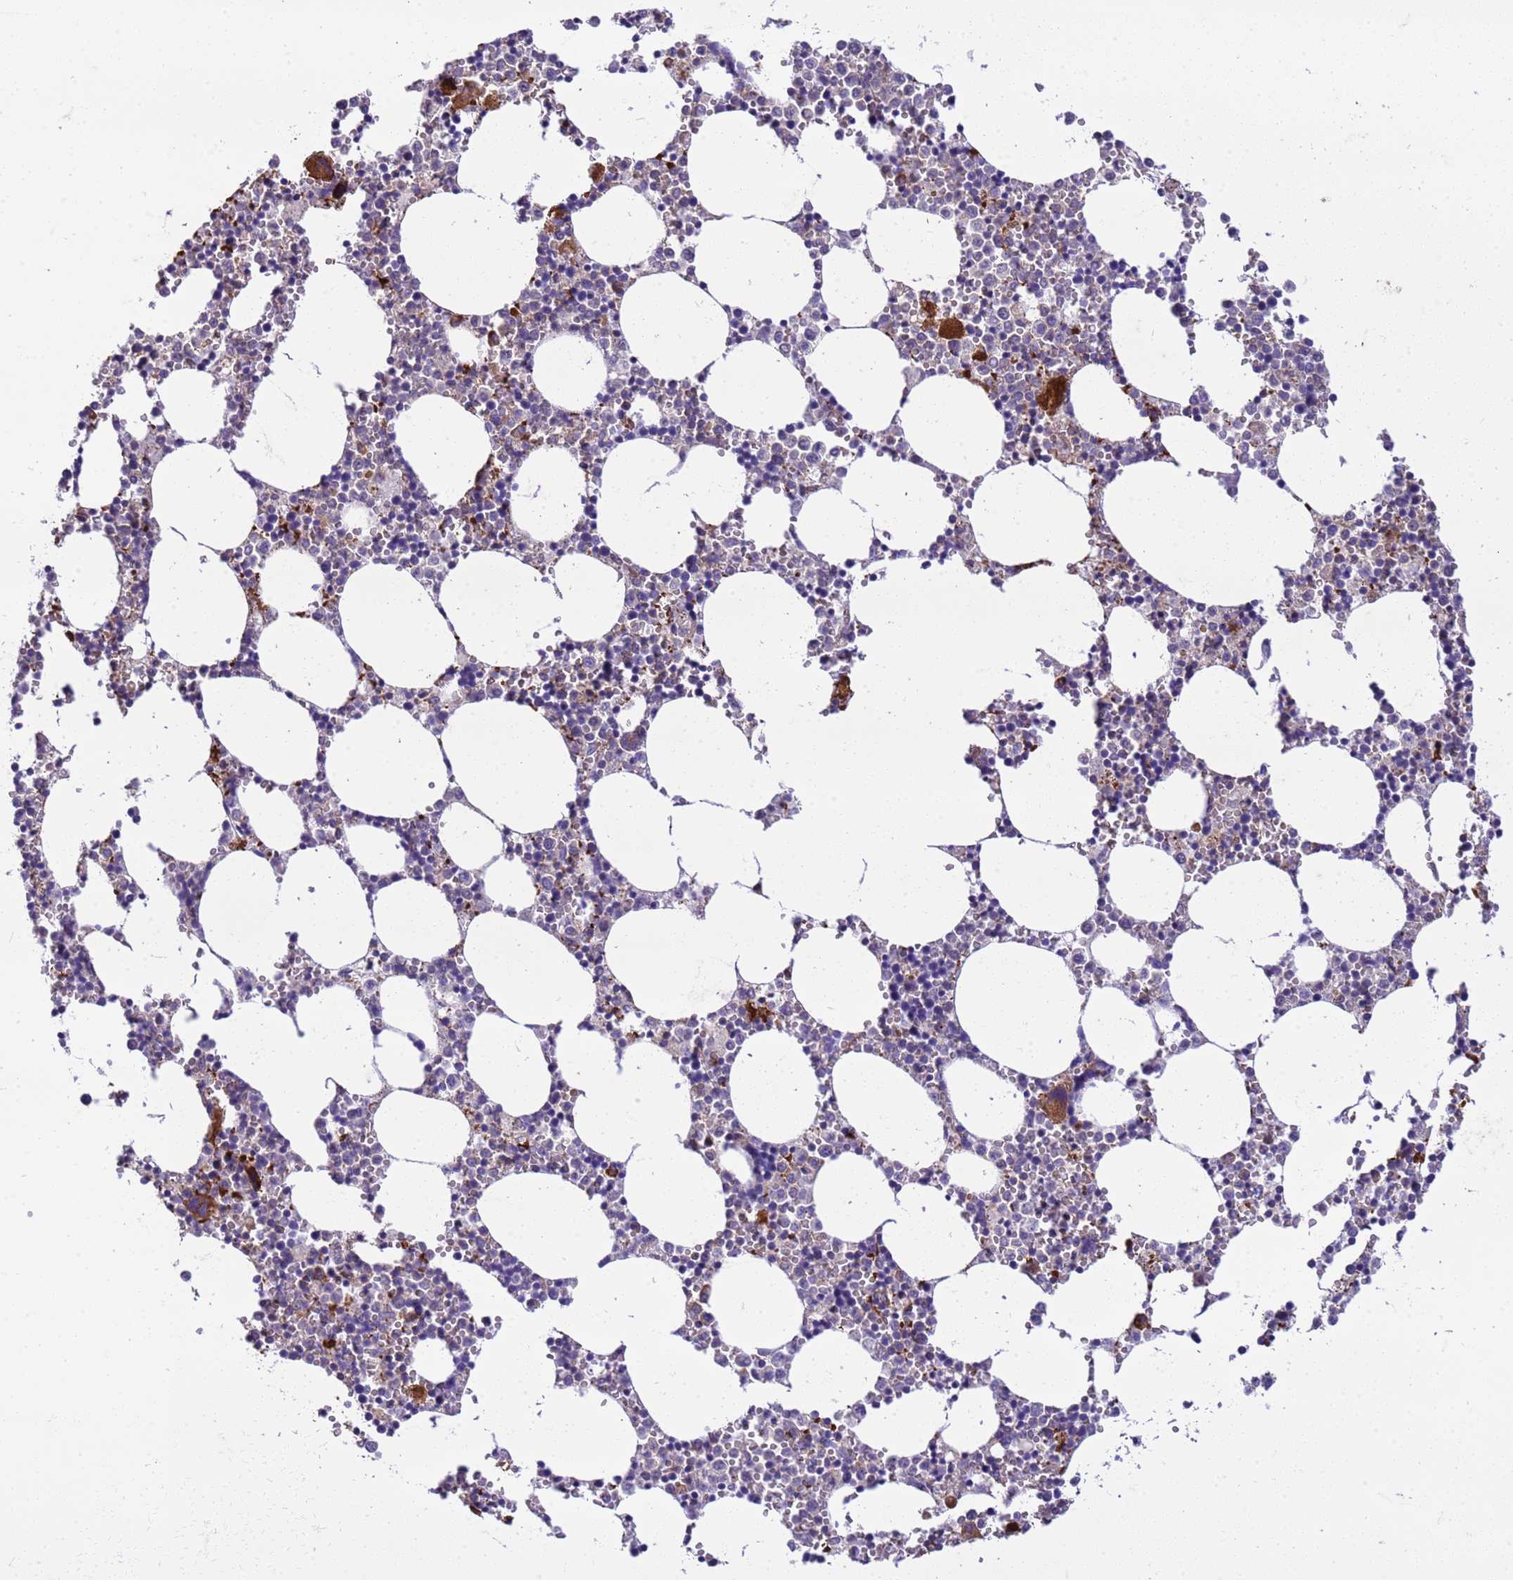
{"staining": {"intensity": "moderate", "quantity": "<25%", "location": "cytoplasmic/membranous"}, "tissue": "bone marrow", "cell_type": "Hematopoietic cells", "image_type": "normal", "snomed": [{"axis": "morphology", "description": "Normal tissue, NOS"}, {"axis": "topography", "description": "Bone marrow"}], "caption": "Immunohistochemical staining of unremarkable bone marrow exhibits <25% levels of moderate cytoplasmic/membranous protein positivity in approximately <25% of hematopoietic cells.", "gene": "GEN1", "patient": {"sex": "female", "age": 64}}